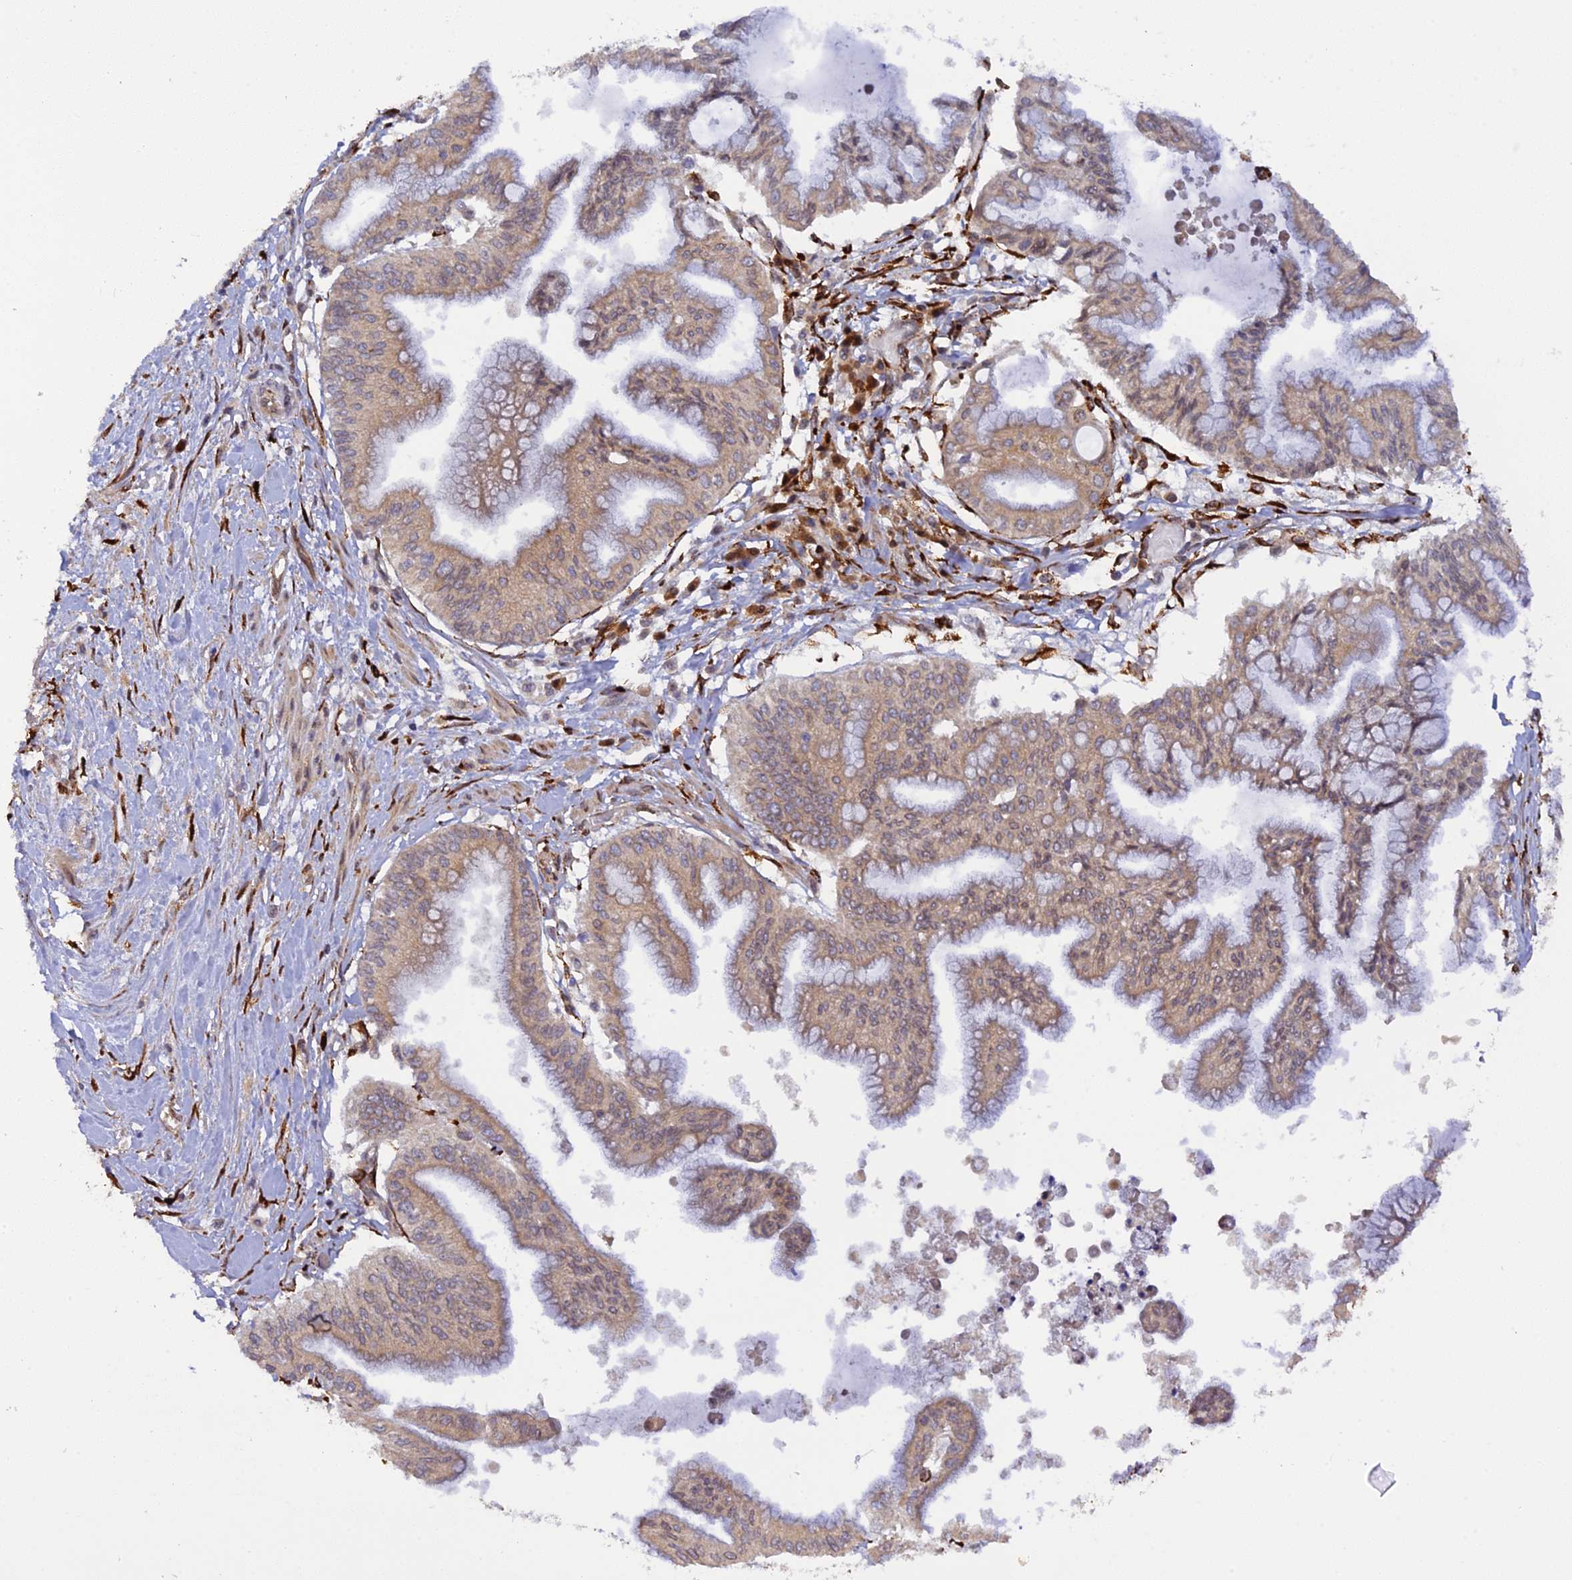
{"staining": {"intensity": "weak", "quantity": ">75%", "location": "cytoplasmic/membranous"}, "tissue": "pancreatic cancer", "cell_type": "Tumor cells", "image_type": "cancer", "snomed": [{"axis": "morphology", "description": "Adenocarcinoma, NOS"}, {"axis": "topography", "description": "Pancreas"}], "caption": "Pancreatic adenocarcinoma was stained to show a protein in brown. There is low levels of weak cytoplasmic/membranous positivity in approximately >75% of tumor cells. The staining is performed using DAB brown chromogen to label protein expression. The nuclei are counter-stained blue using hematoxylin.", "gene": "P3H3", "patient": {"sex": "male", "age": 46}}